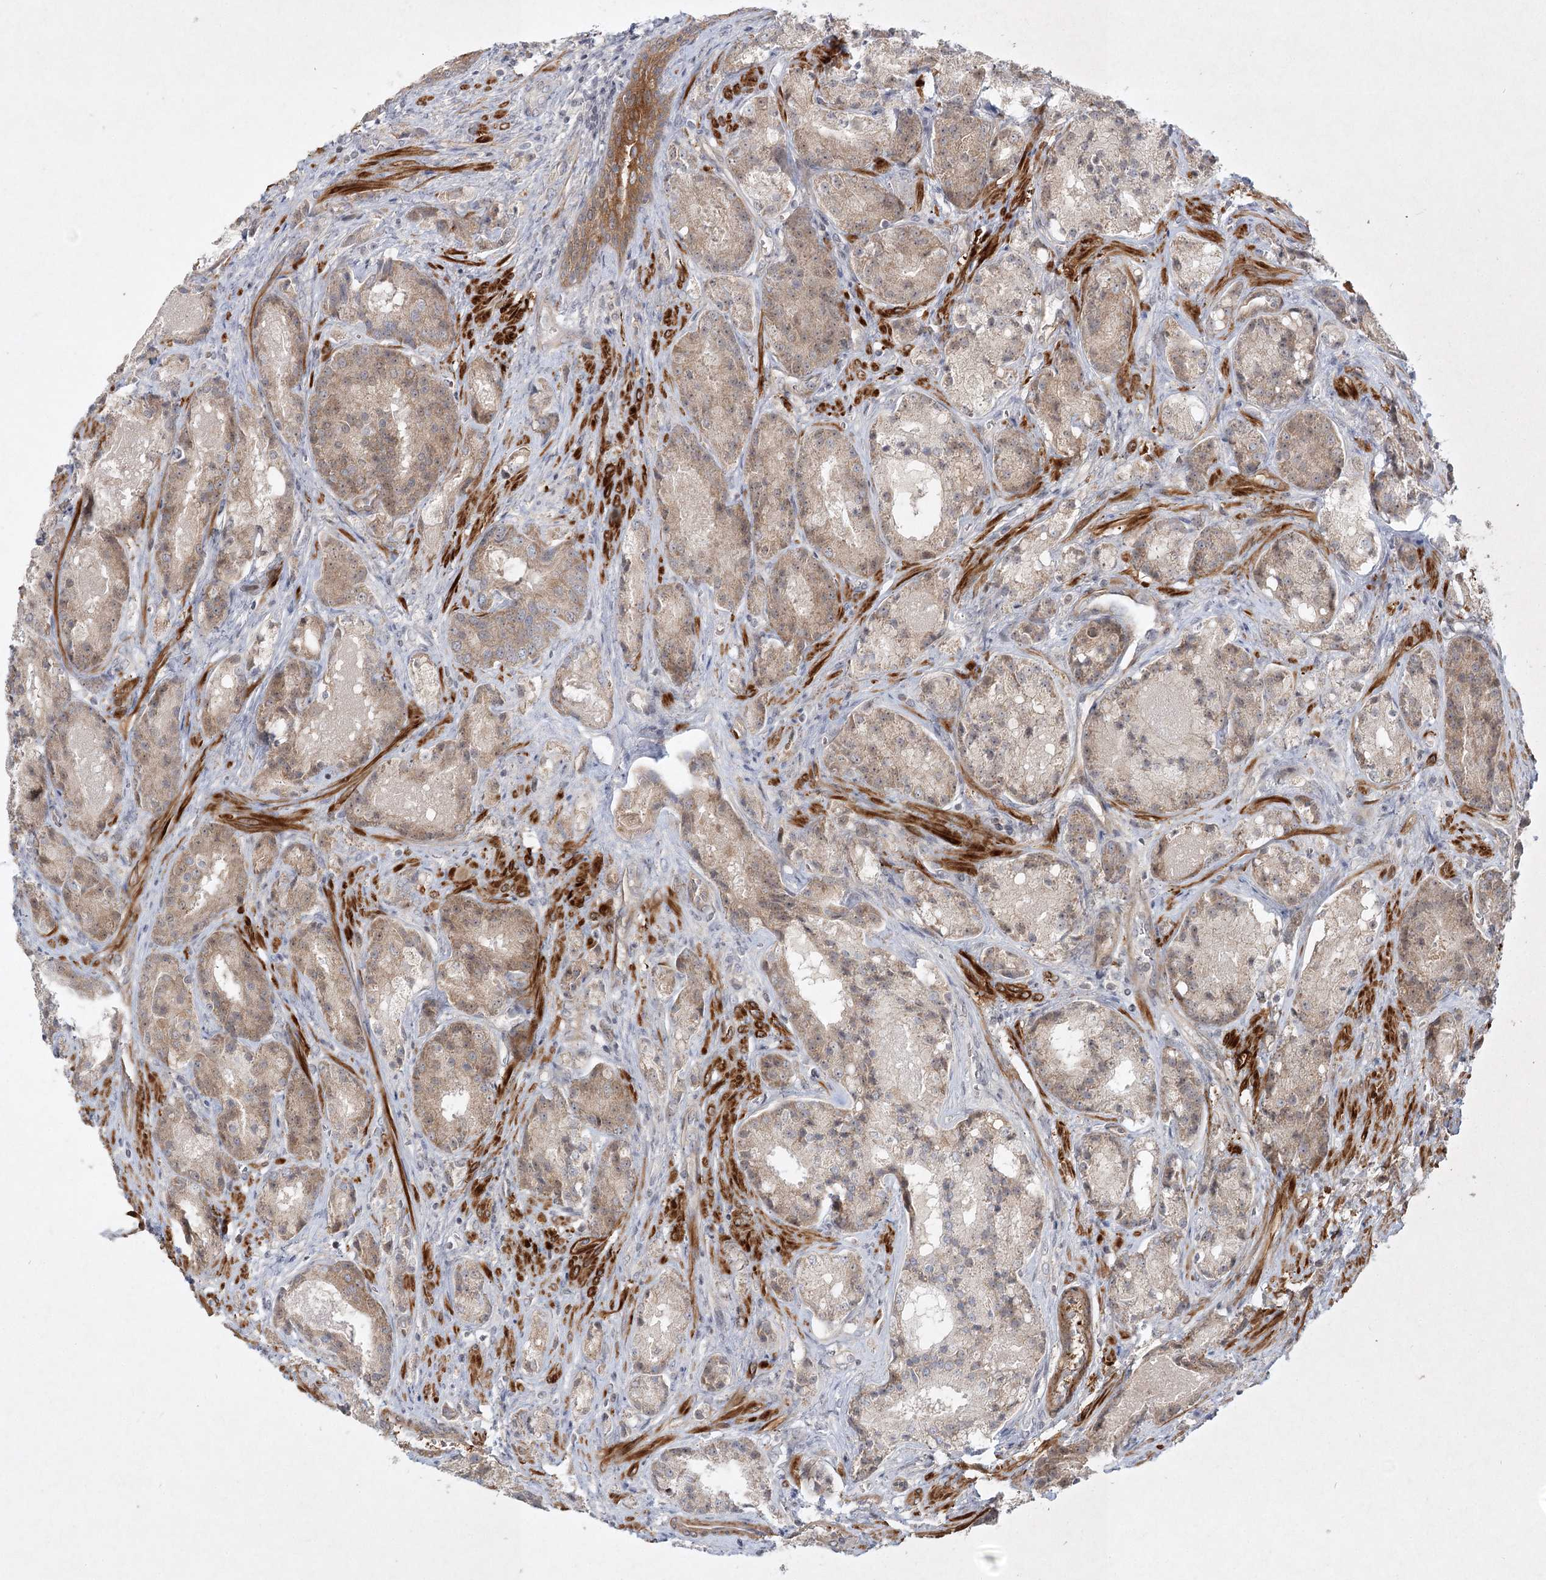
{"staining": {"intensity": "moderate", "quantity": "25%-75%", "location": "cytoplasmic/membranous"}, "tissue": "prostate cancer", "cell_type": "Tumor cells", "image_type": "cancer", "snomed": [{"axis": "morphology", "description": "Adenocarcinoma, High grade"}, {"axis": "topography", "description": "Prostate"}], "caption": "Immunohistochemical staining of prostate cancer (high-grade adenocarcinoma) demonstrates medium levels of moderate cytoplasmic/membranous protein positivity in about 25%-75% of tumor cells.", "gene": "SH2D3A", "patient": {"sex": "male", "age": 60}}